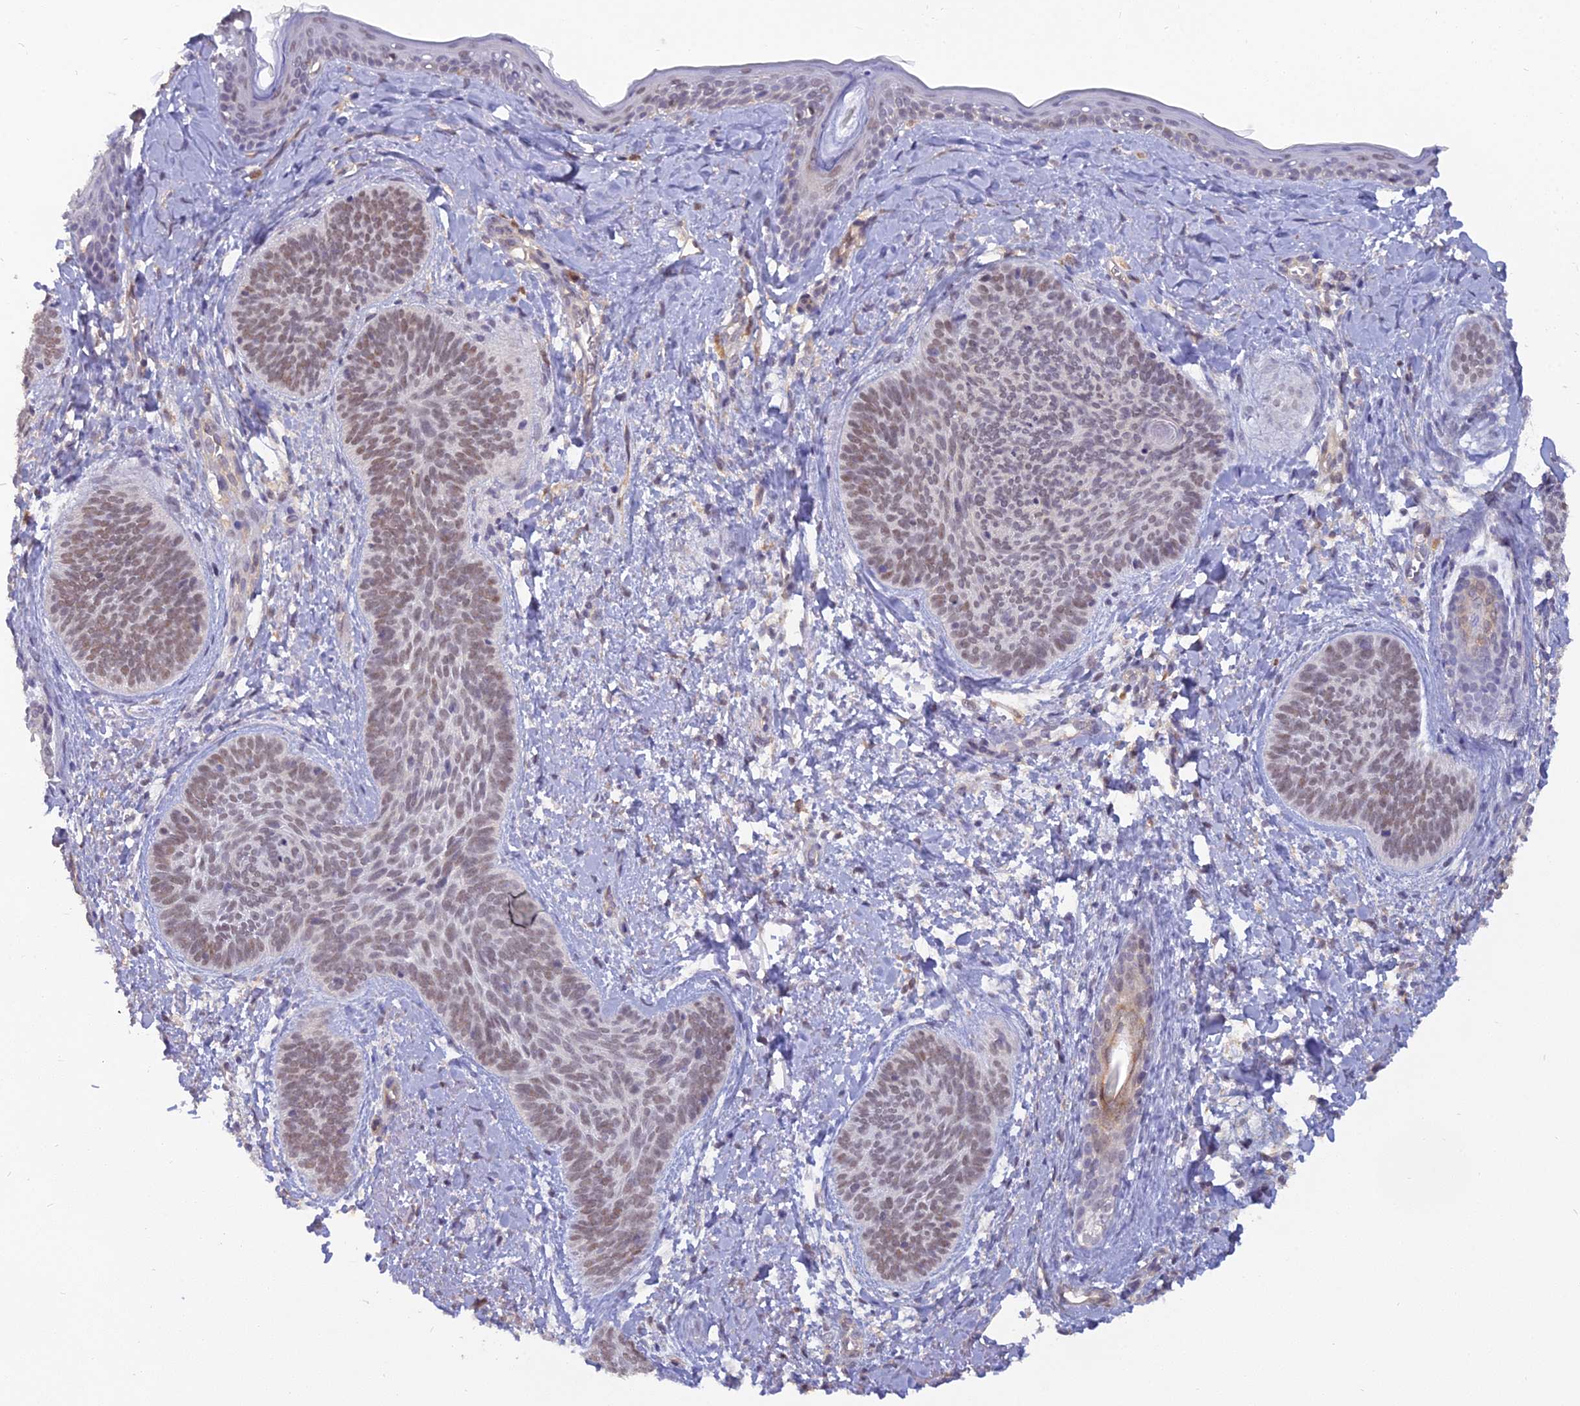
{"staining": {"intensity": "moderate", "quantity": ">75%", "location": "nuclear"}, "tissue": "skin cancer", "cell_type": "Tumor cells", "image_type": "cancer", "snomed": [{"axis": "morphology", "description": "Basal cell carcinoma"}, {"axis": "topography", "description": "Skin"}], "caption": "Basal cell carcinoma (skin) was stained to show a protein in brown. There is medium levels of moderate nuclear staining in approximately >75% of tumor cells.", "gene": "BLNK", "patient": {"sex": "female", "age": 81}}